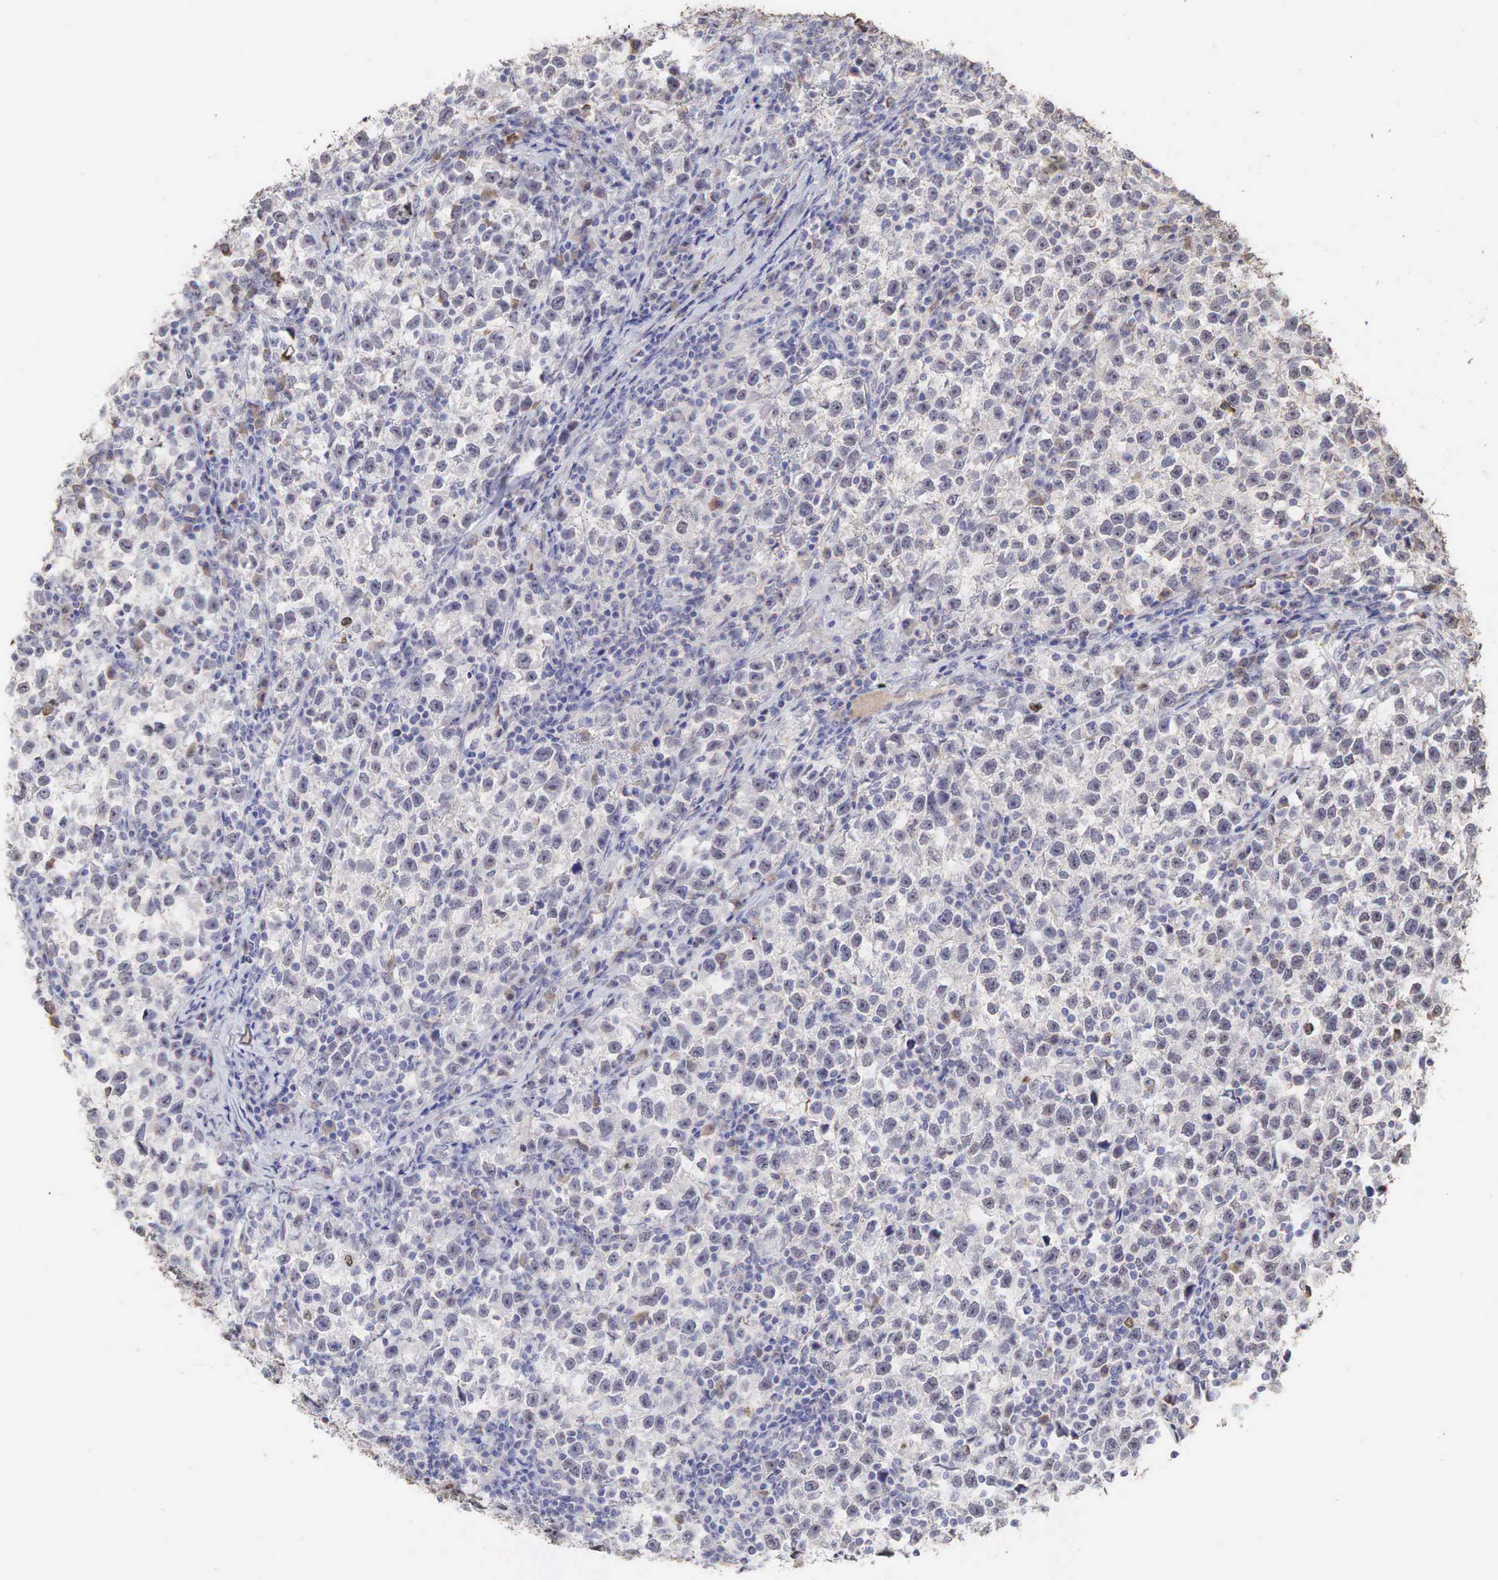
{"staining": {"intensity": "weak", "quantity": "<25%", "location": "cytoplasmic/membranous,nuclear"}, "tissue": "testis cancer", "cell_type": "Tumor cells", "image_type": "cancer", "snomed": [{"axis": "morphology", "description": "Seminoma, NOS"}, {"axis": "topography", "description": "Testis"}], "caption": "Testis seminoma stained for a protein using immunohistochemistry (IHC) shows no expression tumor cells.", "gene": "DKC1", "patient": {"sex": "male", "age": 43}}